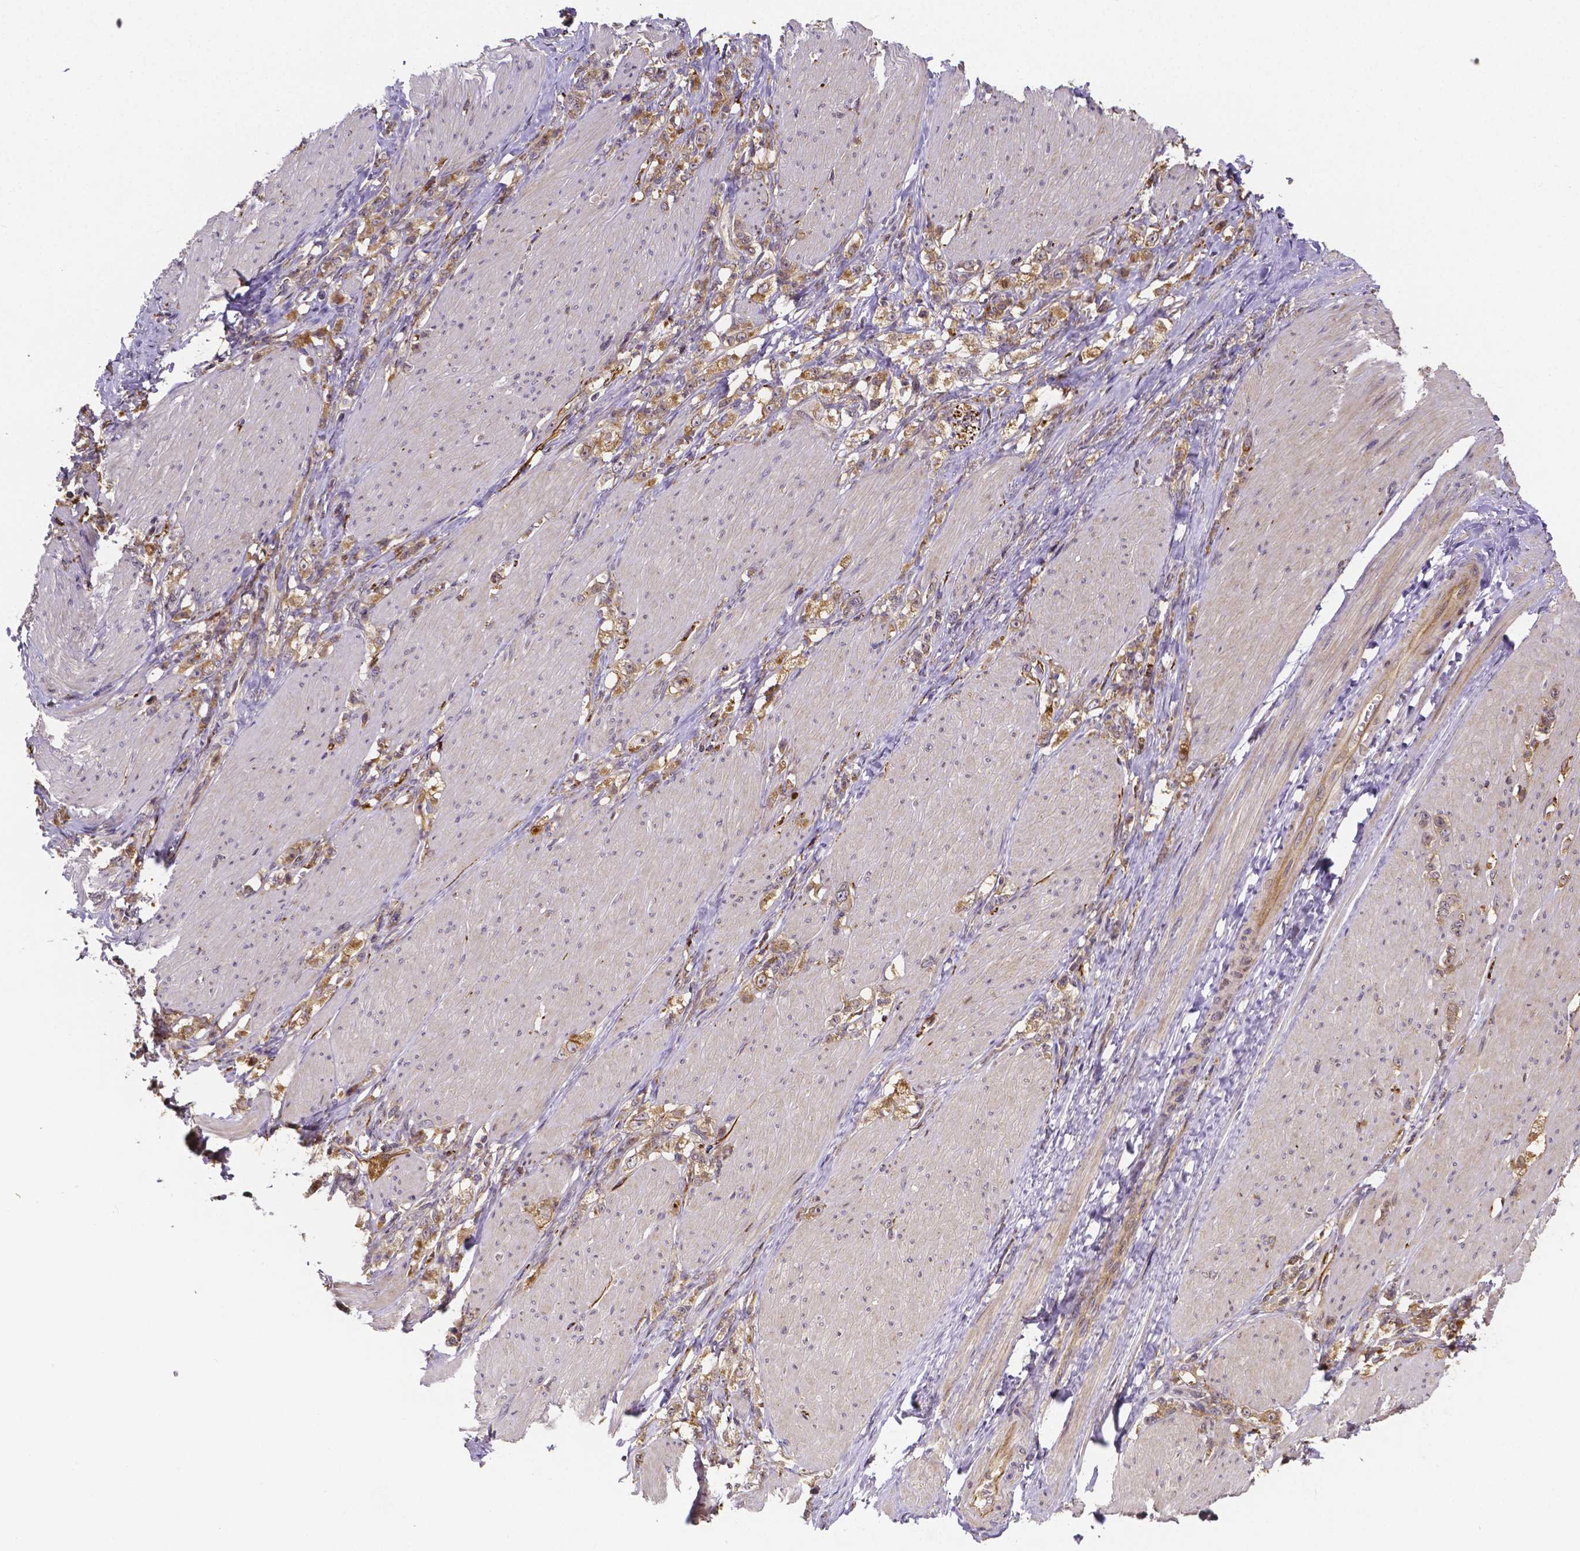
{"staining": {"intensity": "weak", "quantity": ">75%", "location": "cytoplasmic/membranous"}, "tissue": "stomach cancer", "cell_type": "Tumor cells", "image_type": "cancer", "snomed": [{"axis": "morphology", "description": "Adenocarcinoma, NOS"}, {"axis": "topography", "description": "Stomach, lower"}], "caption": "Immunohistochemical staining of stomach adenocarcinoma reveals low levels of weak cytoplasmic/membranous staining in approximately >75% of tumor cells.", "gene": "RNF123", "patient": {"sex": "male", "age": 88}}